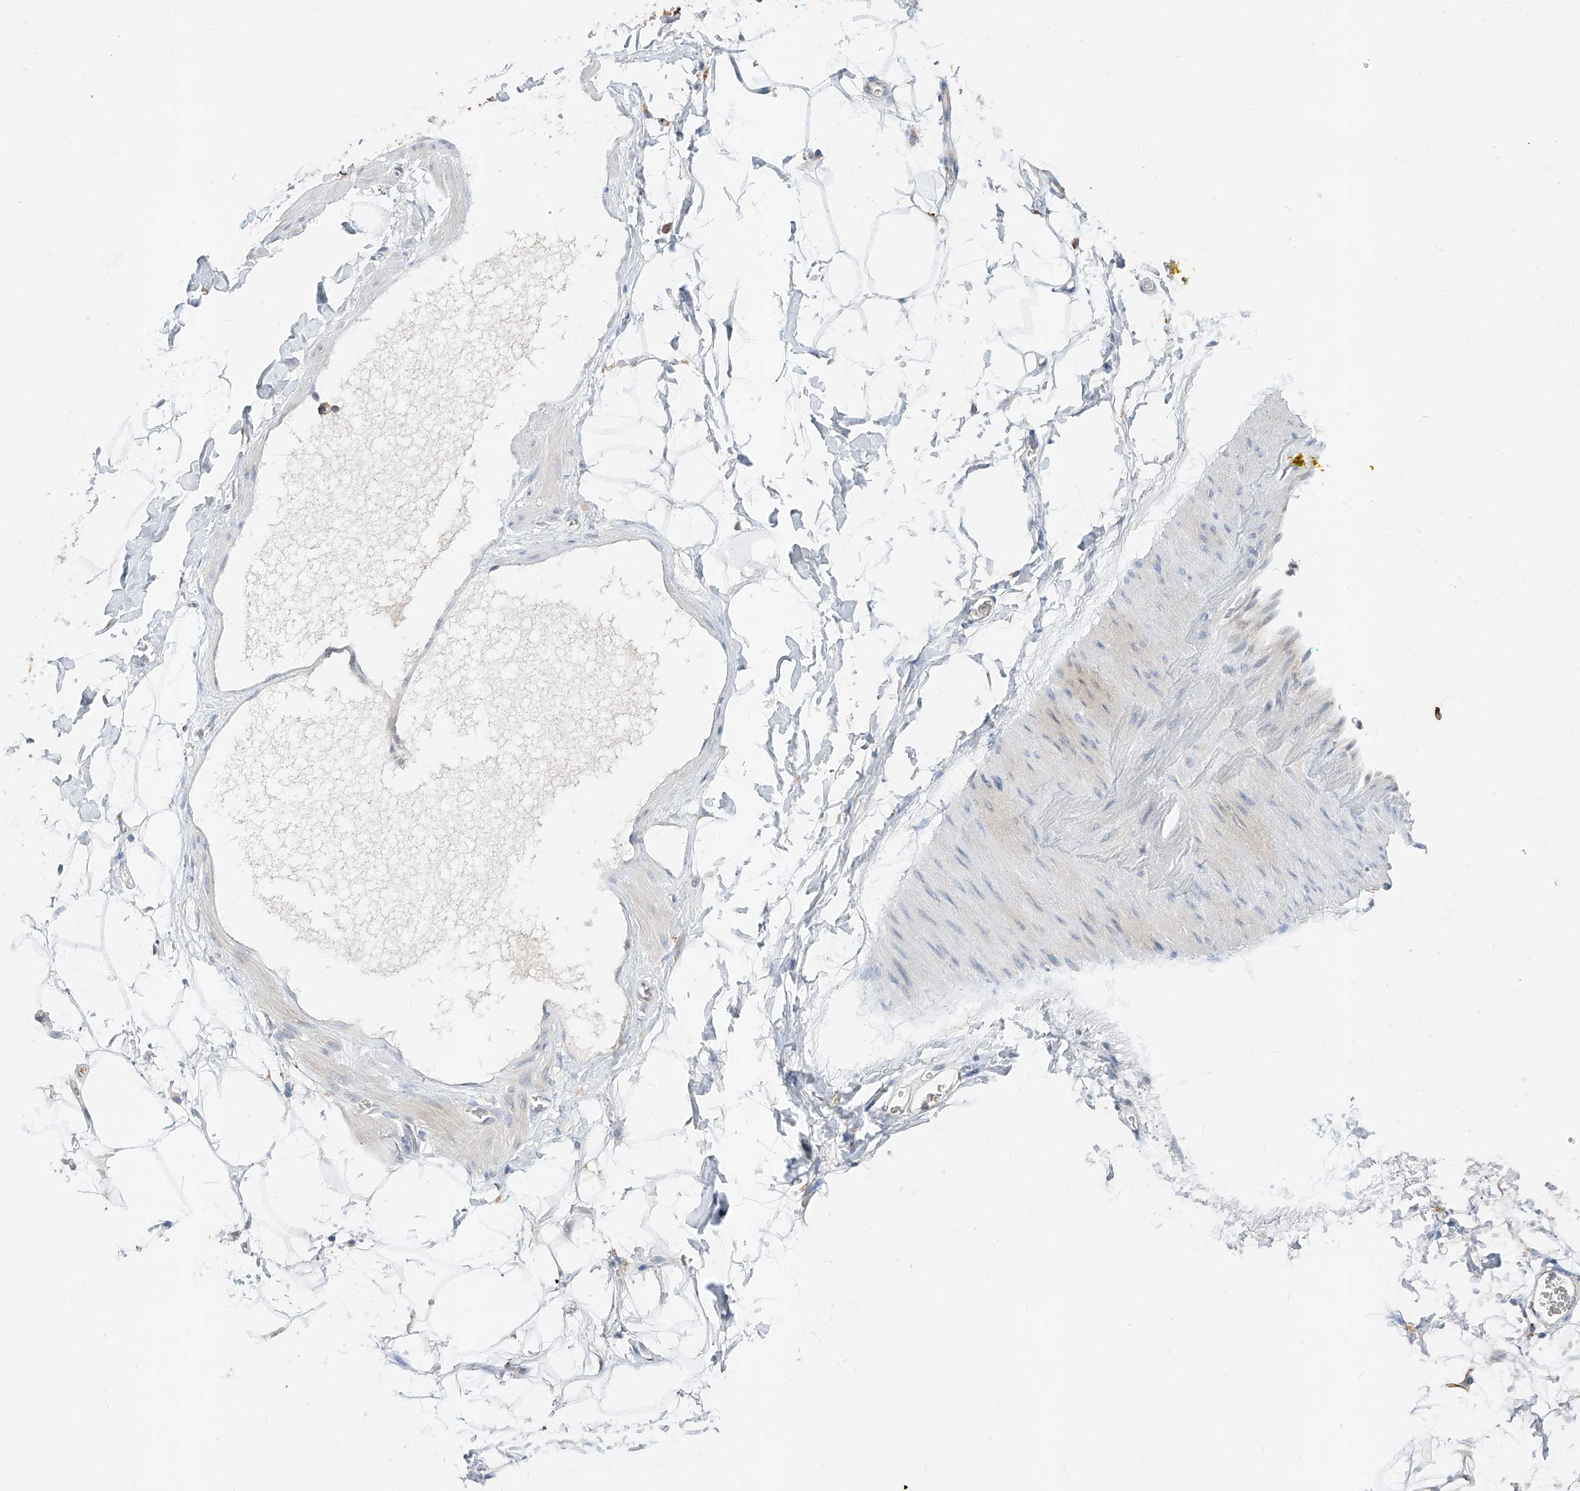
{"staining": {"intensity": "negative", "quantity": "none", "location": "none"}, "tissue": "adipose tissue", "cell_type": "Adipocytes", "image_type": "normal", "snomed": [{"axis": "morphology", "description": "Normal tissue, NOS"}, {"axis": "morphology", "description": "Adenocarcinoma, NOS"}, {"axis": "topography", "description": "Pancreas"}, {"axis": "topography", "description": "Peripheral nerve tissue"}], "caption": "The image displays no staining of adipocytes in benign adipose tissue.", "gene": "DIRAS3", "patient": {"sex": "male", "age": 59}}